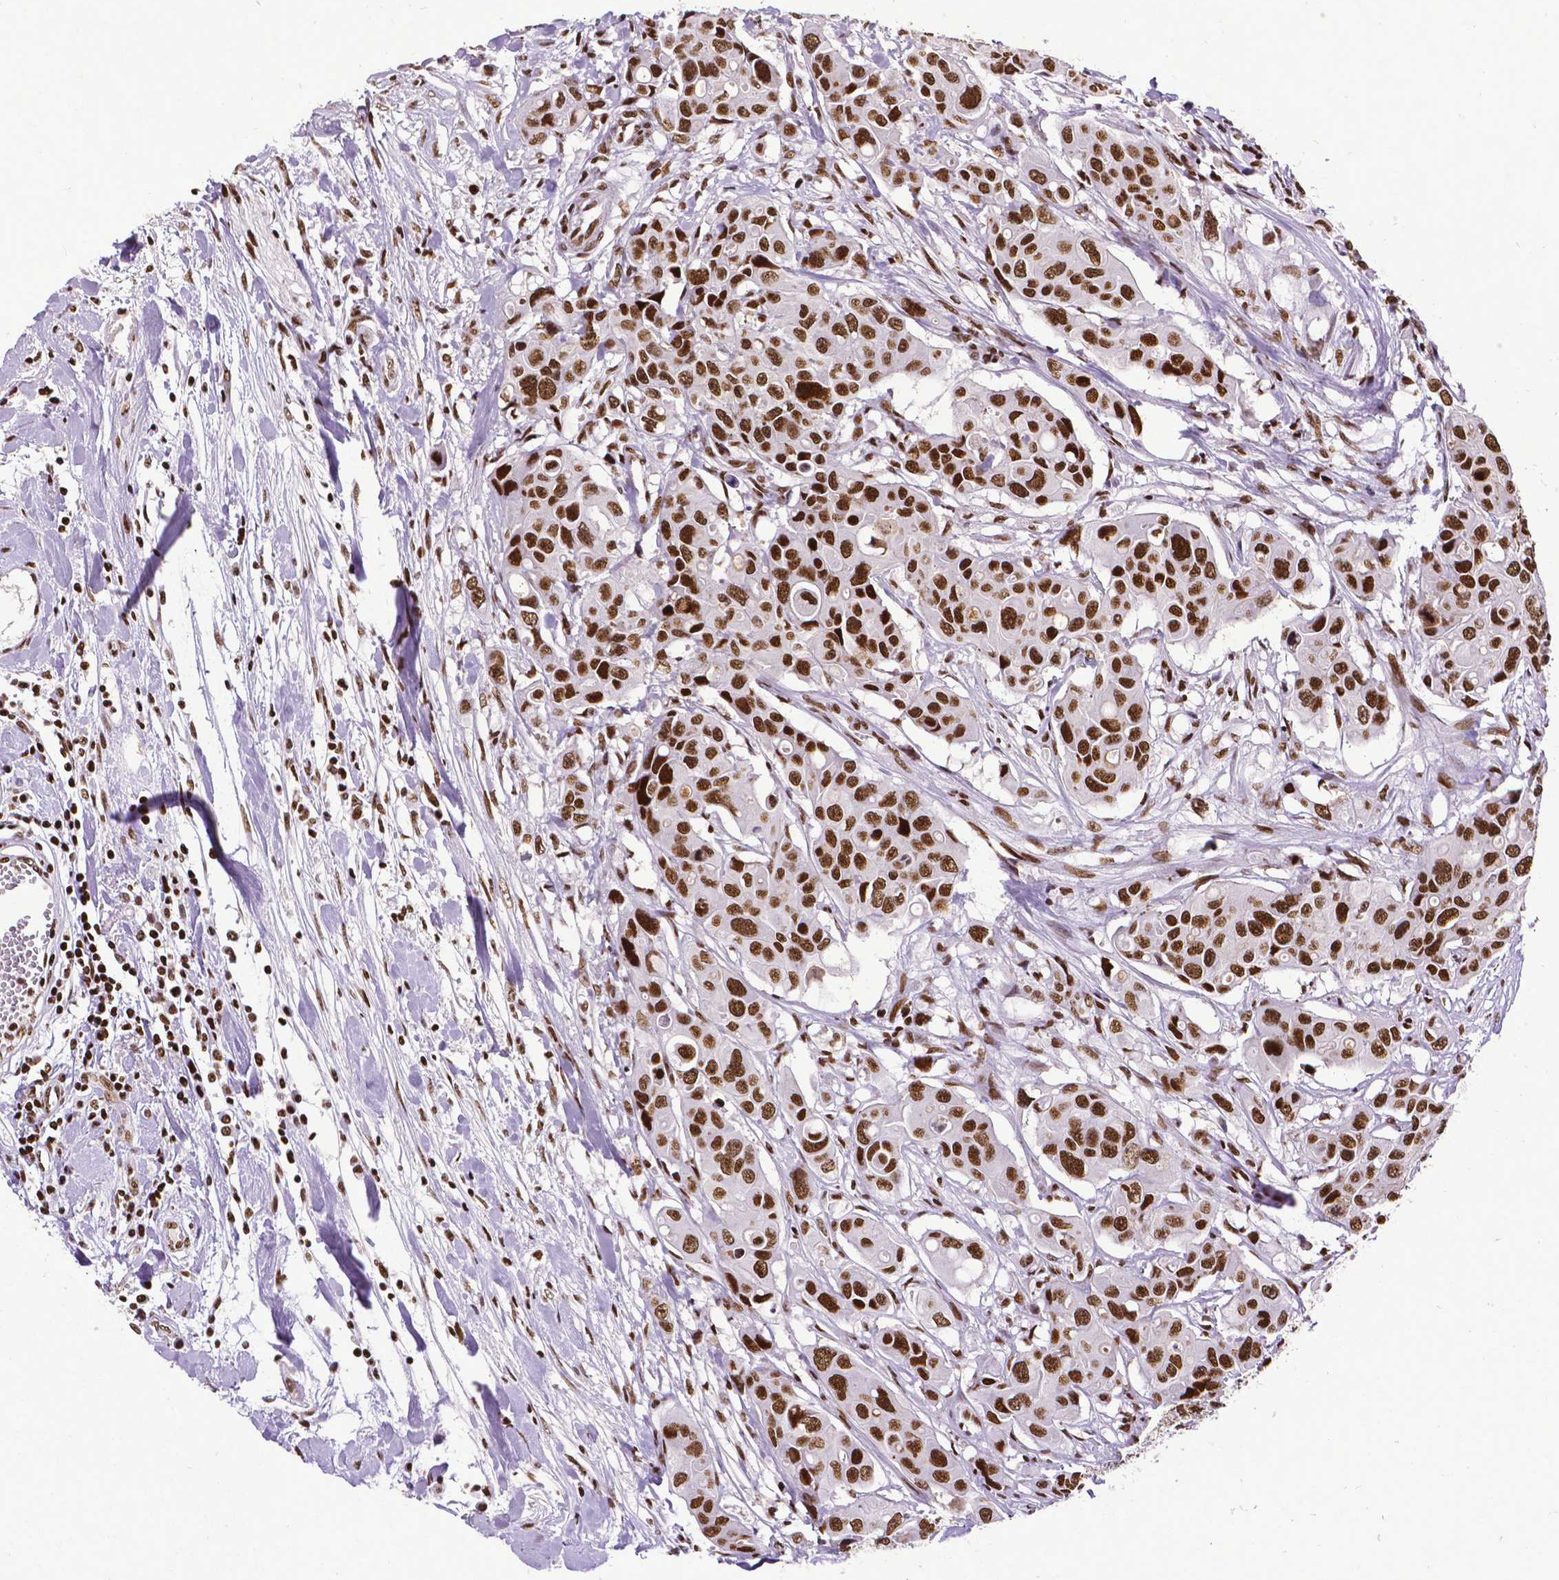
{"staining": {"intensity": "strong", "quantity": ">75%", "location": "nuclear"}, "tissue": "colorectal cancer", "cell_type": "Tumor cells", "image_type": "cancer", "snomed": [{"axis": "morphology", "description": "Adenocarcinoma, NOS"}, {"axis": "topography", "description": "Colon"}], "caption": "Colorectal cancer stained with DAB (3,3'-diaminobenzidine) immunohistochemistry displays high levels of strong nuclear staining in about >75% of tumor cells.", "gene": "CTCF", "patient": {"sex": "male", "age": 77}}